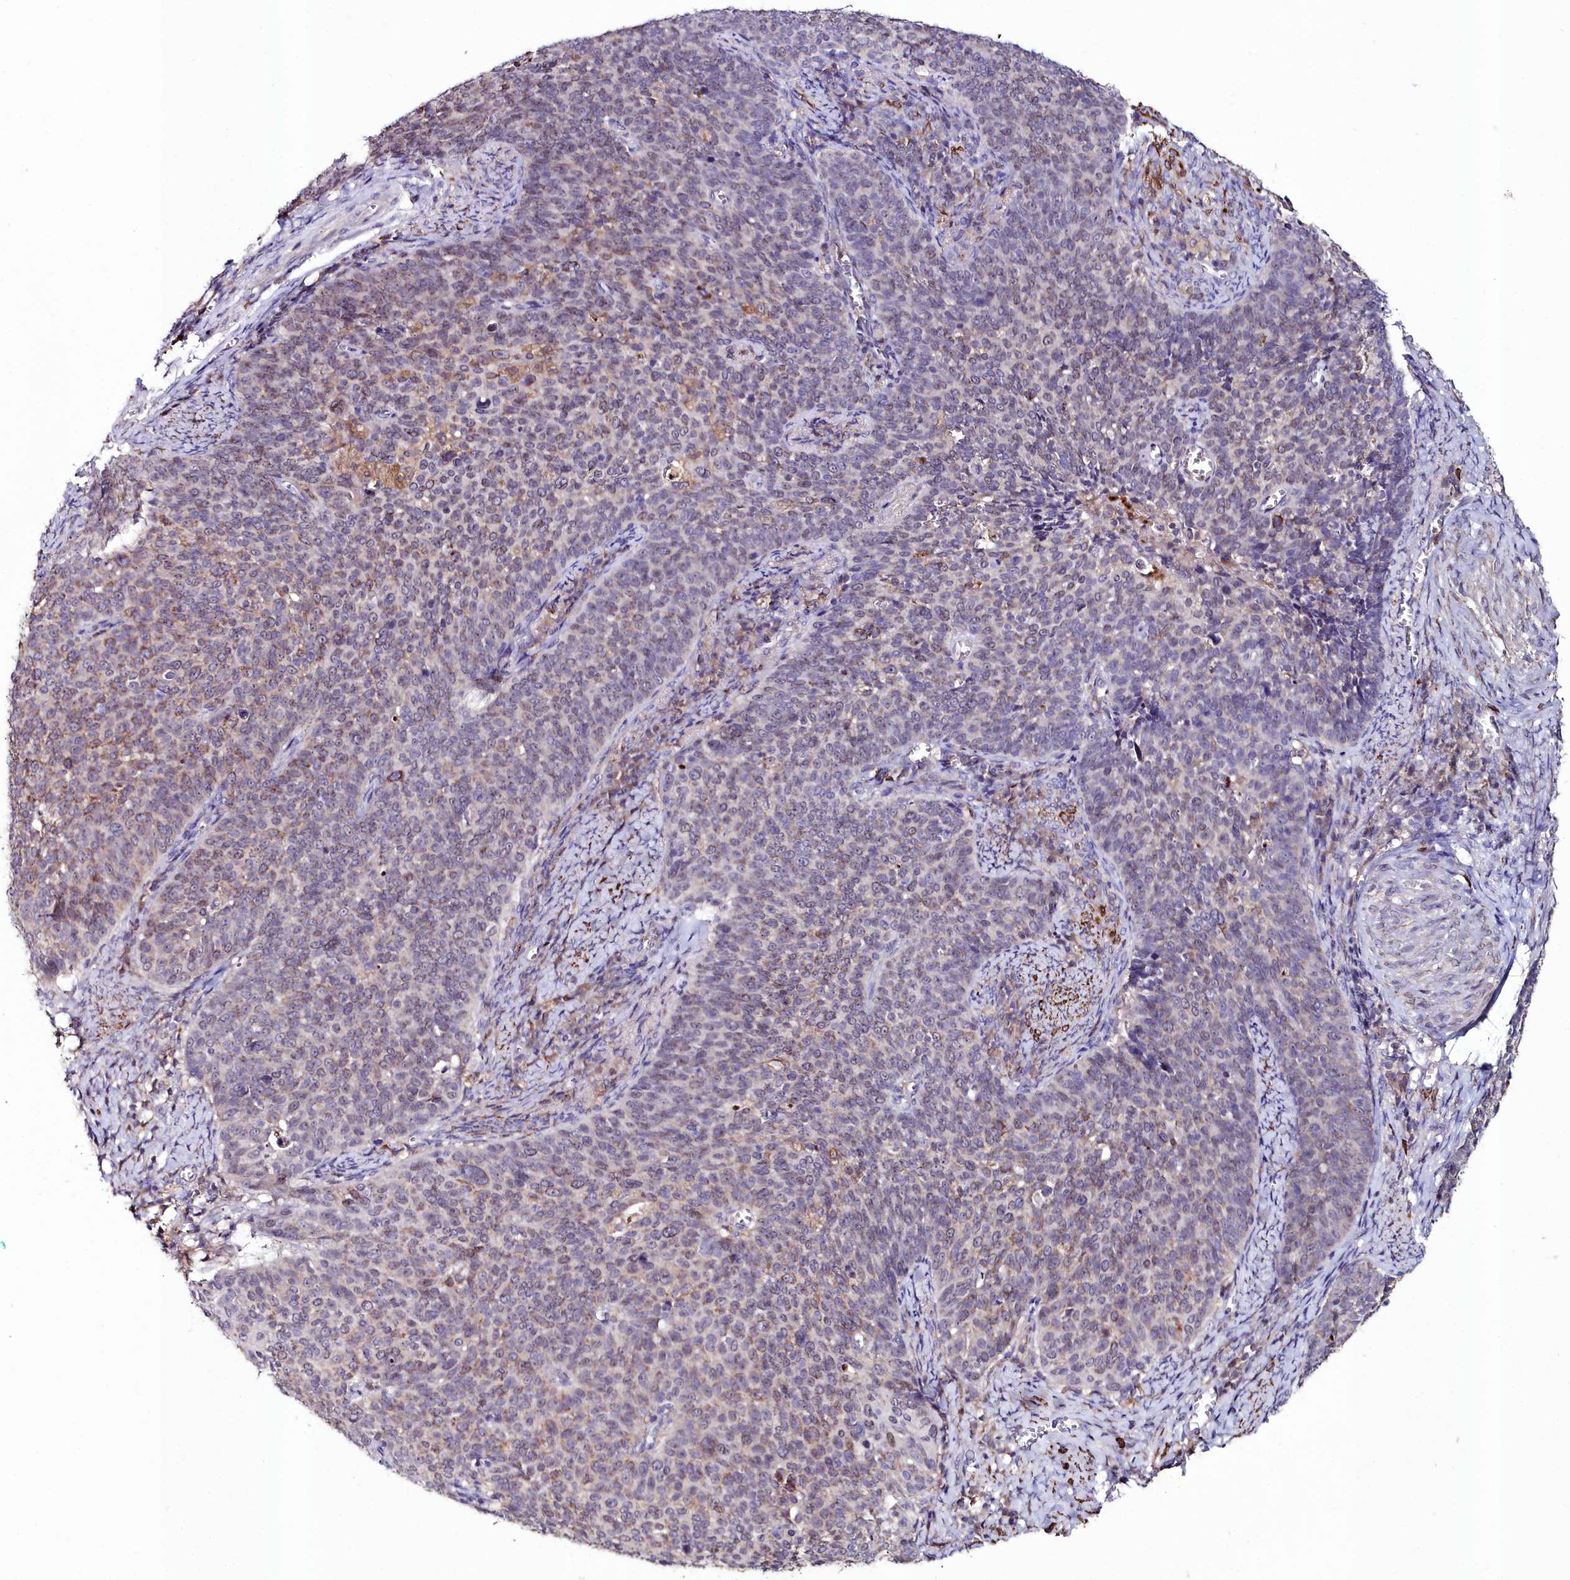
{"staining": {"intensity": "weak", "quantity": "25%-75%", "location": "cytoplasmic/membranous,nuclear"}, "tissue": "cervical cancer", "cell_type": "Tumor cells", "image_type": "cancer", "snomed": [{"axis": "morphology", "description": "Normal tissue, NOS"}, {"axis": "morphology", "description": "Squamous cell carcinoma, NOS"}, {"axis": "topography", "description": "Cervix"}], "caption": "The micrograph demonstrates staining of cervical squamous cell carcinoma, revealing weak cytoplasmic/membranous and nuclear protein positivity (brown color) within tumor cells.", "gene": "AMBRA1", "patient": {"sex": "female", "age": 39}}